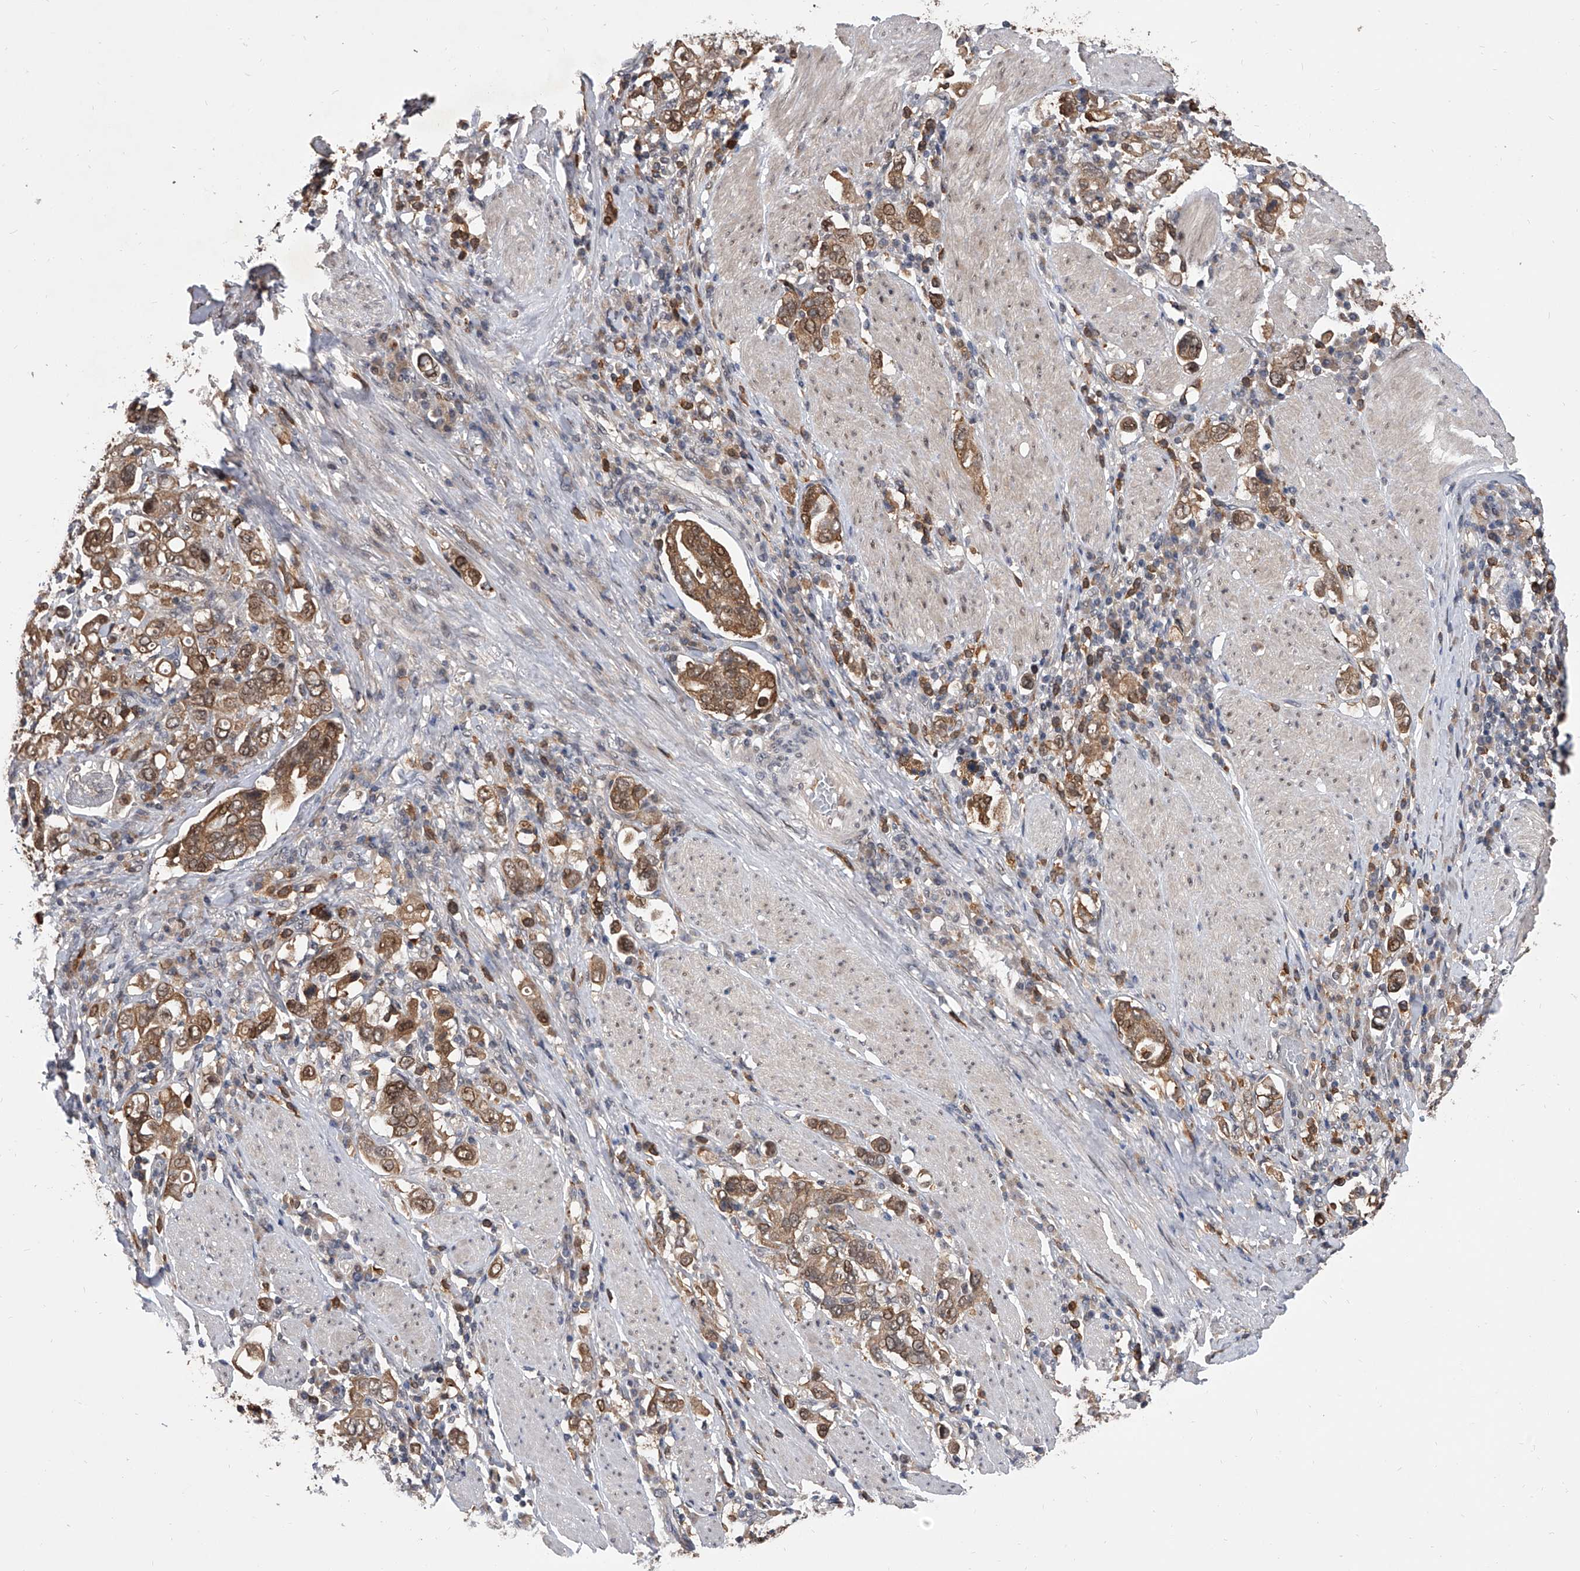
{"staining": {"intensity": "moderate", "quantity": ">75%", "location": "cytoplasmic/membranous,nuclear"}, "tissue": "stomach cancer", "cell_type": "Tumor cells", "image_type": "cancer", "snomed": [{"axis": "morphology", "description": "Adenocarcinoma, NOS"}, {"axis": "topography", "description": "Stomach, upper"}], "caption": "Protein staining by immunohistochemistry displays moderate cytoplasmic/membranous and nuclear expression in approximately >75% of tumor cells in stomach adenocarcinoma. The staining was performed using DAB (3,3'-diaminobenzidine), with brown indicating positive protein expression. Nuclei are stained blue with hematoxylin.", "gene": "BHLHE23", "patient": {"sex": "male", "age": 62}}